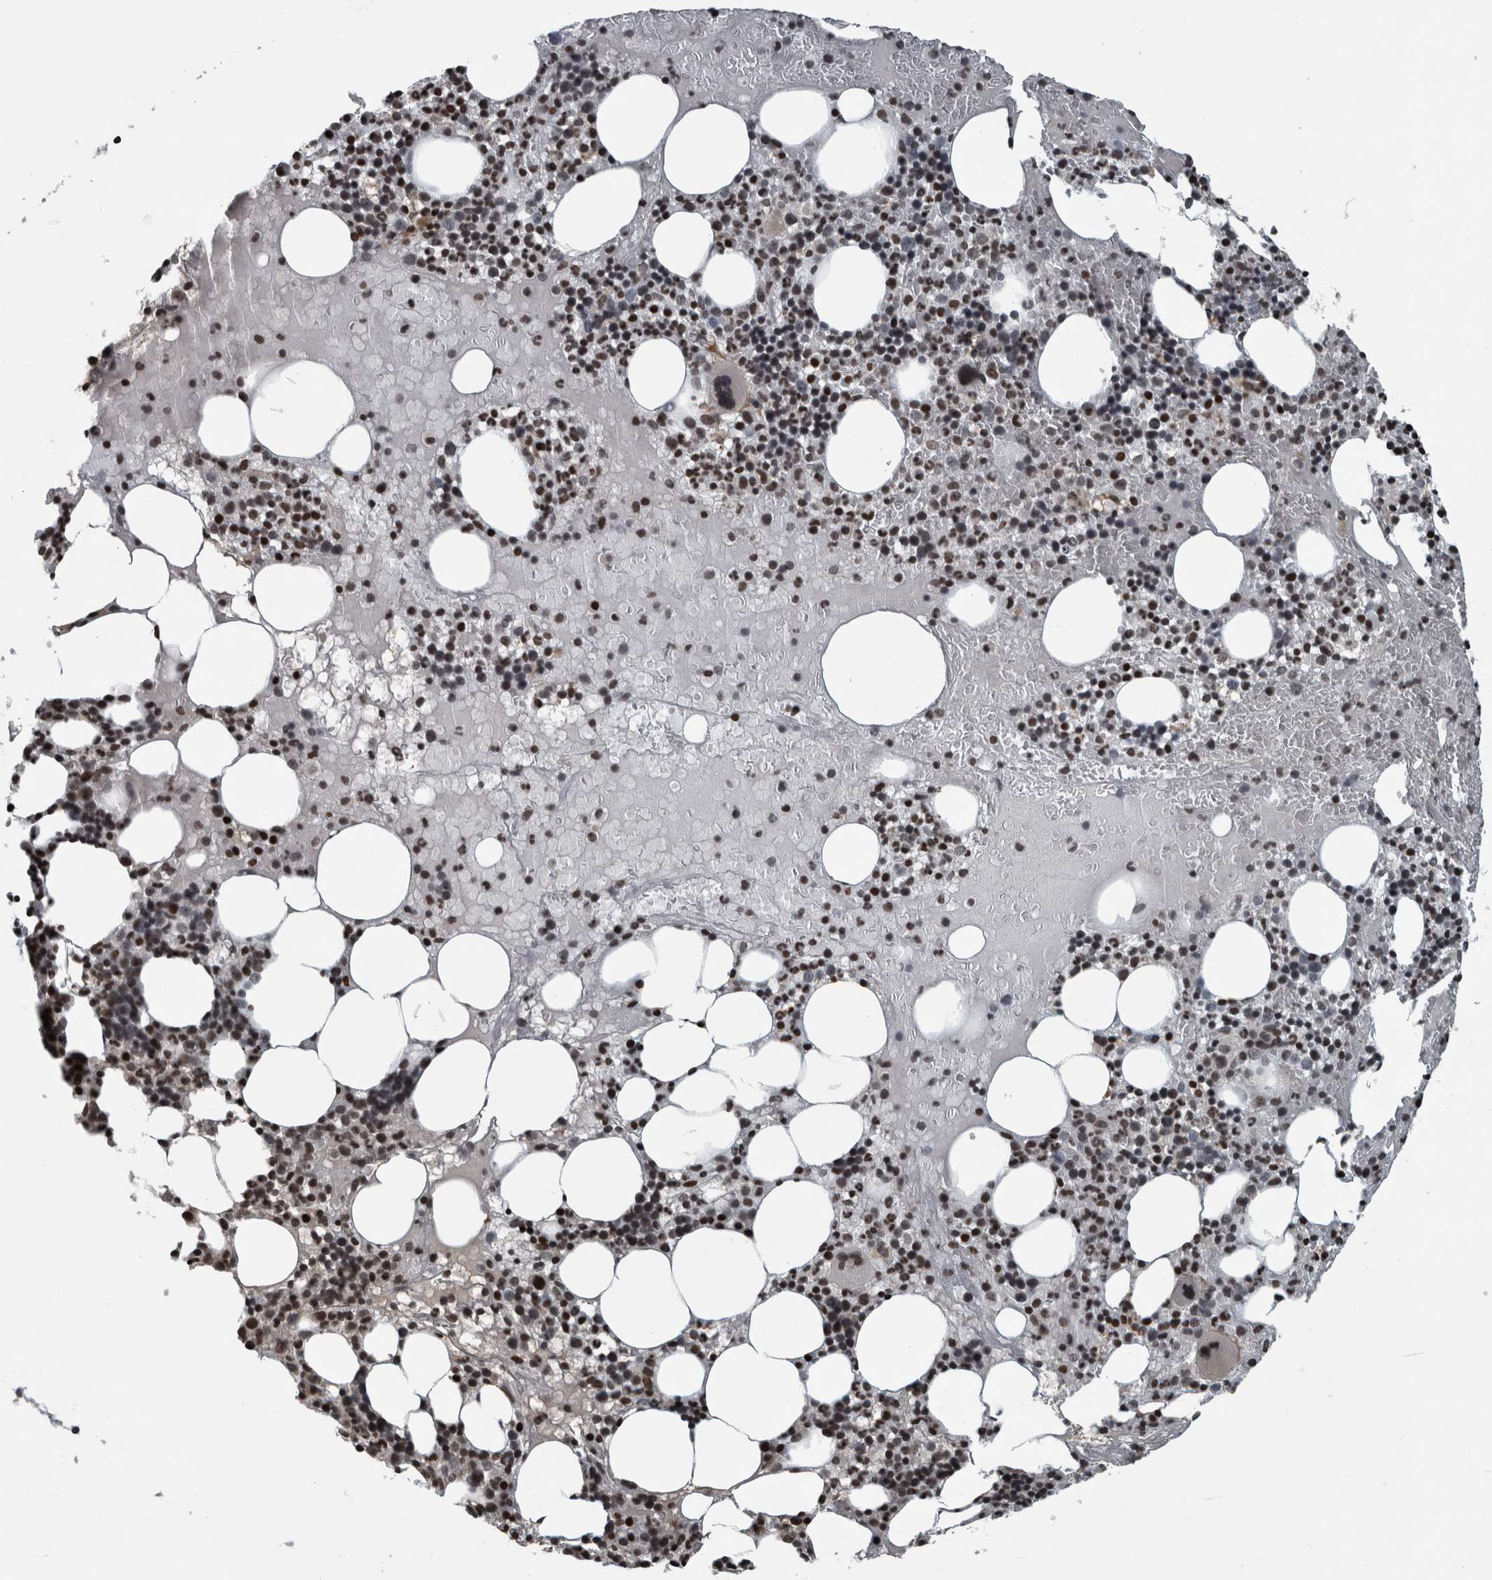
{"staining": {"intensity": "strong", "quantity": ">75%", "location": "nuclear"}, "tissue": "bone marrow", "cell_type": "Hematopoietic cells", "image_type": "normal", "snomed": [{"axis": "morphology", "description": "Normal tissue, NOS"}, {"axis": "morphology", "description": "Inflammation, NOS"}, {"axis": "topography", "description": "Bone marrow"}], "caption": "A brown stain shows strong nuclear expression of a protein in hematopoietic cells of normal human bone marrow.", "gene": "UNC50", "patient": {"sex": "female", "age": 77}}